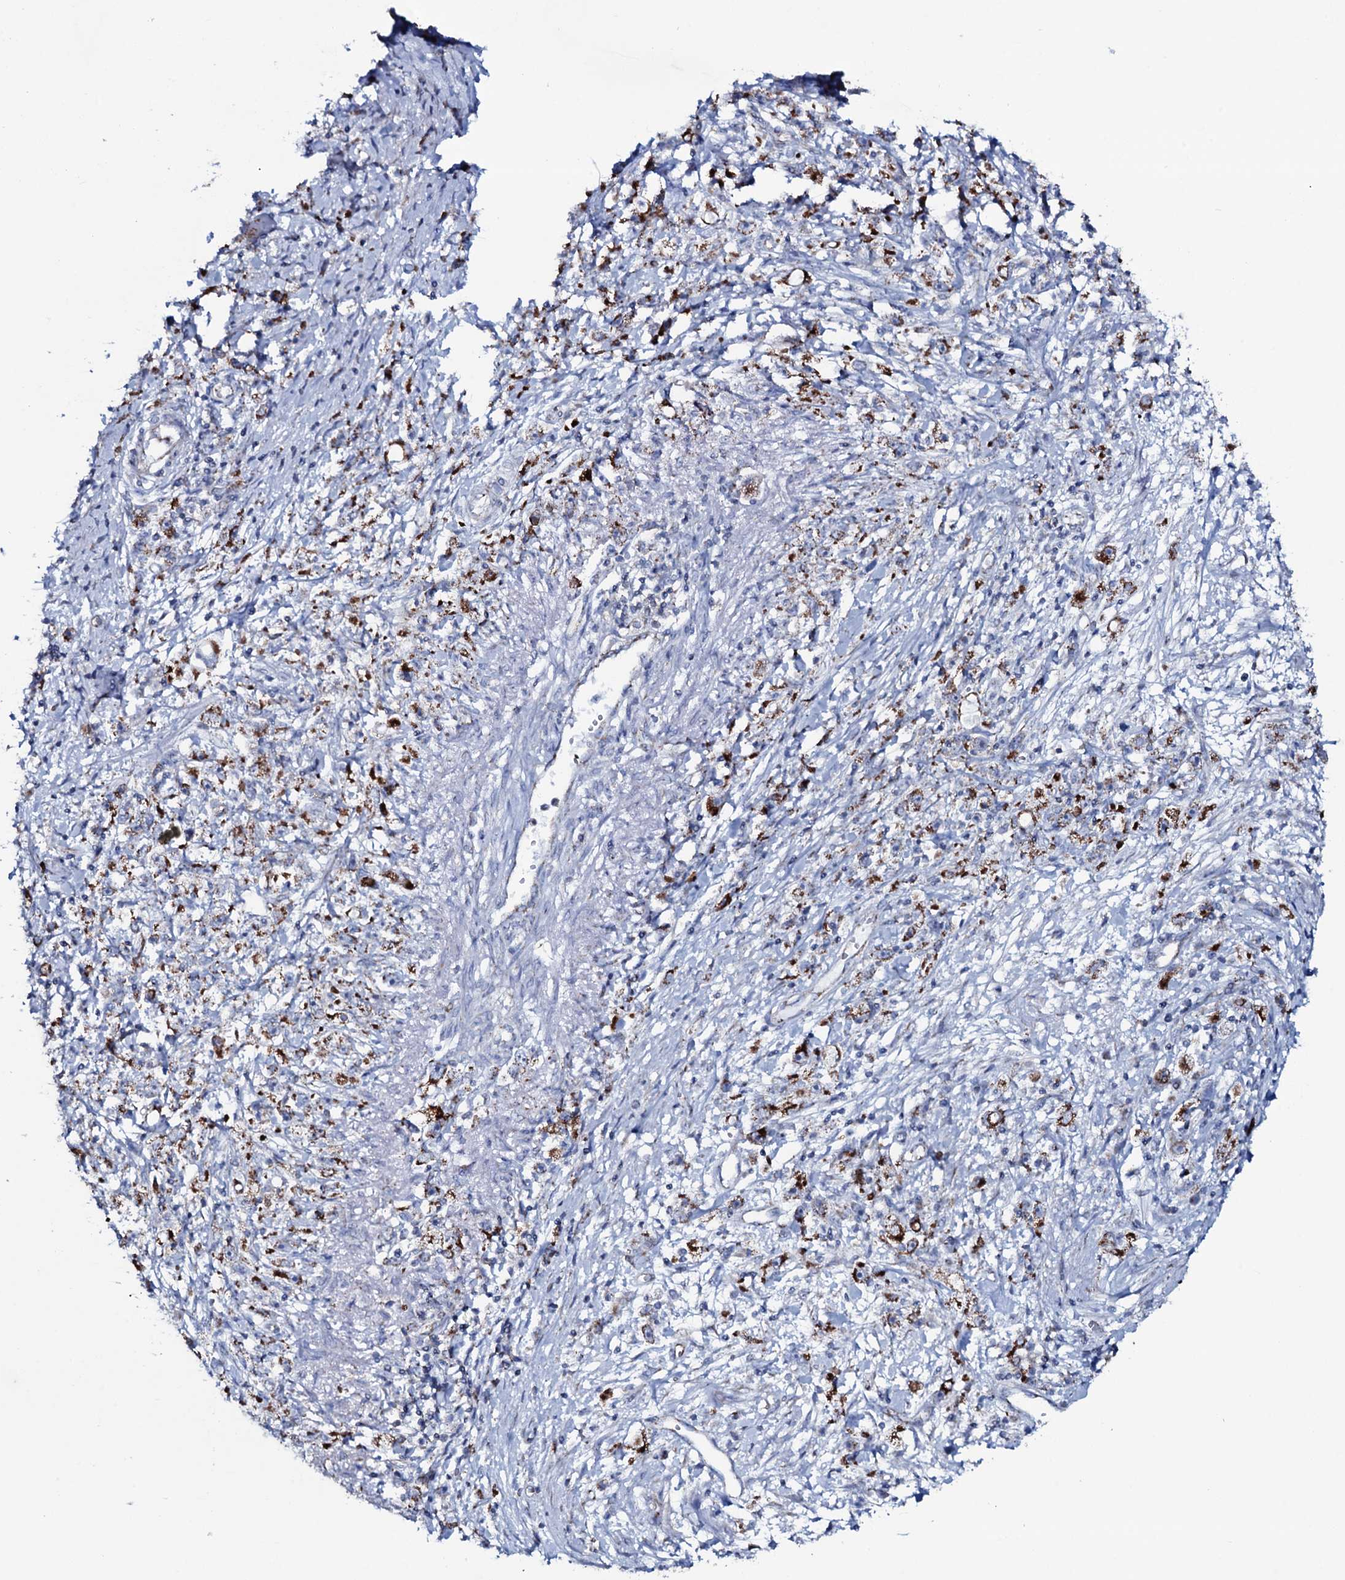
{"staining": {"intensity": "strong", "quantity": ">75%", "location": "cytoplasmic/membranous"}, "tissue": "stomach cancer", "cell_type": "Tumor cells", "image_type": "cancer", "snomed": [{"axis": "morphology", "description": "Adenocarcinoma, NOS"}, {"axis": "topography", "description": "Stomach"}], "caption": "DAB immunohistochemical staining of stomach cancer demonstrates strong cytoplasmic/membranous protein expression in approximately >75% of tumor cells.", "gene": "MRPS35", "patient": {"sex": "female", "age": 59}}